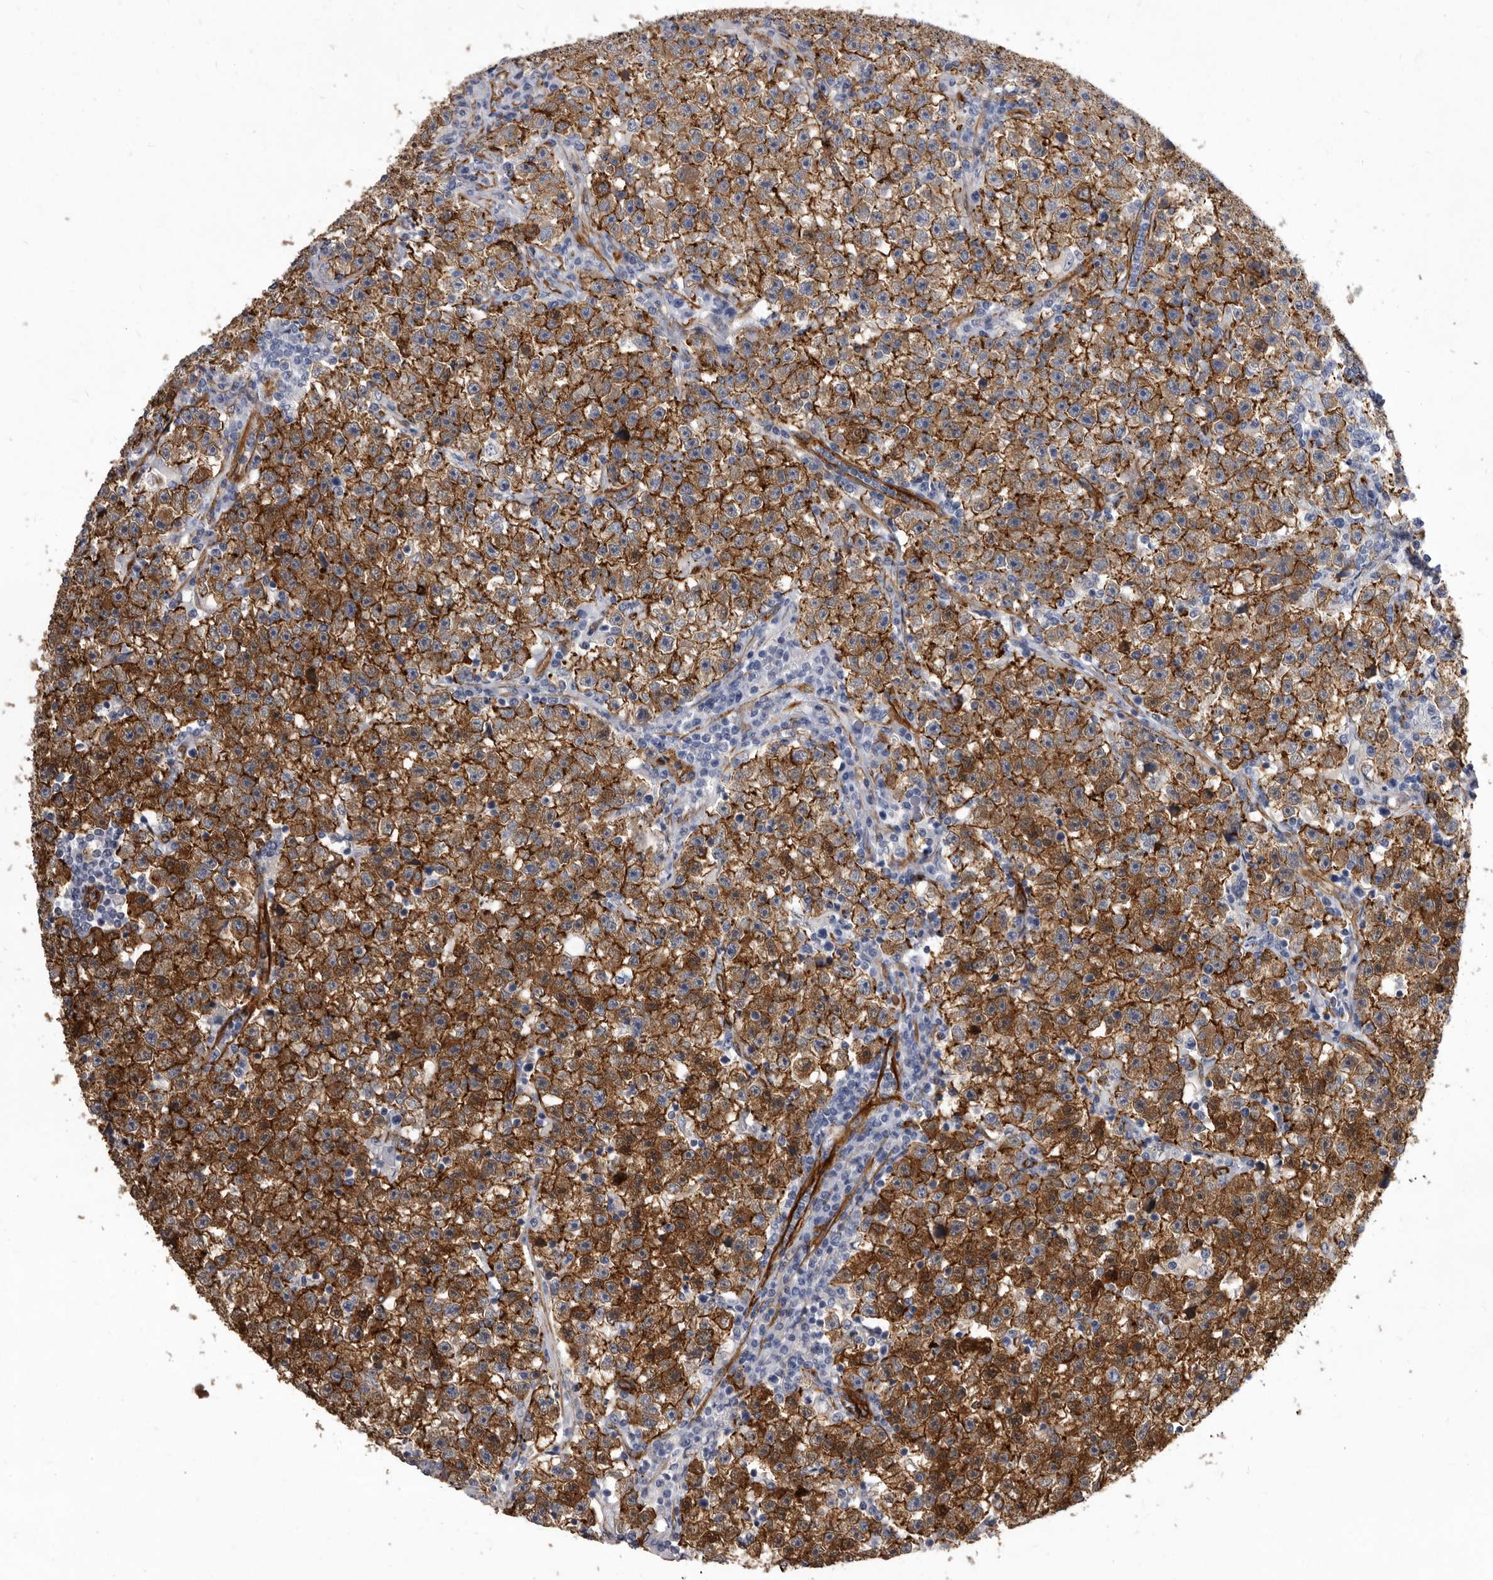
{"staining": {"intensity": "moderate", "quantity": ">75%", "location": "cytoplasmic/membranous"}, "tissue": "testis cancer", "cell_type": "Tumor cells", "image_type": "cancer", "snomed": [{"axis": "morphology", "description": "Seminoma, NOS"}, {"axis": "topography", "description": "Testis"}], "caption": "A brown stain highlights moderate cytoplasmic/membranous expression of a protein in seminoma (testis) tumor cells.", "gene": "ENAH", "patient": {"sex": "male", "age": 22}}